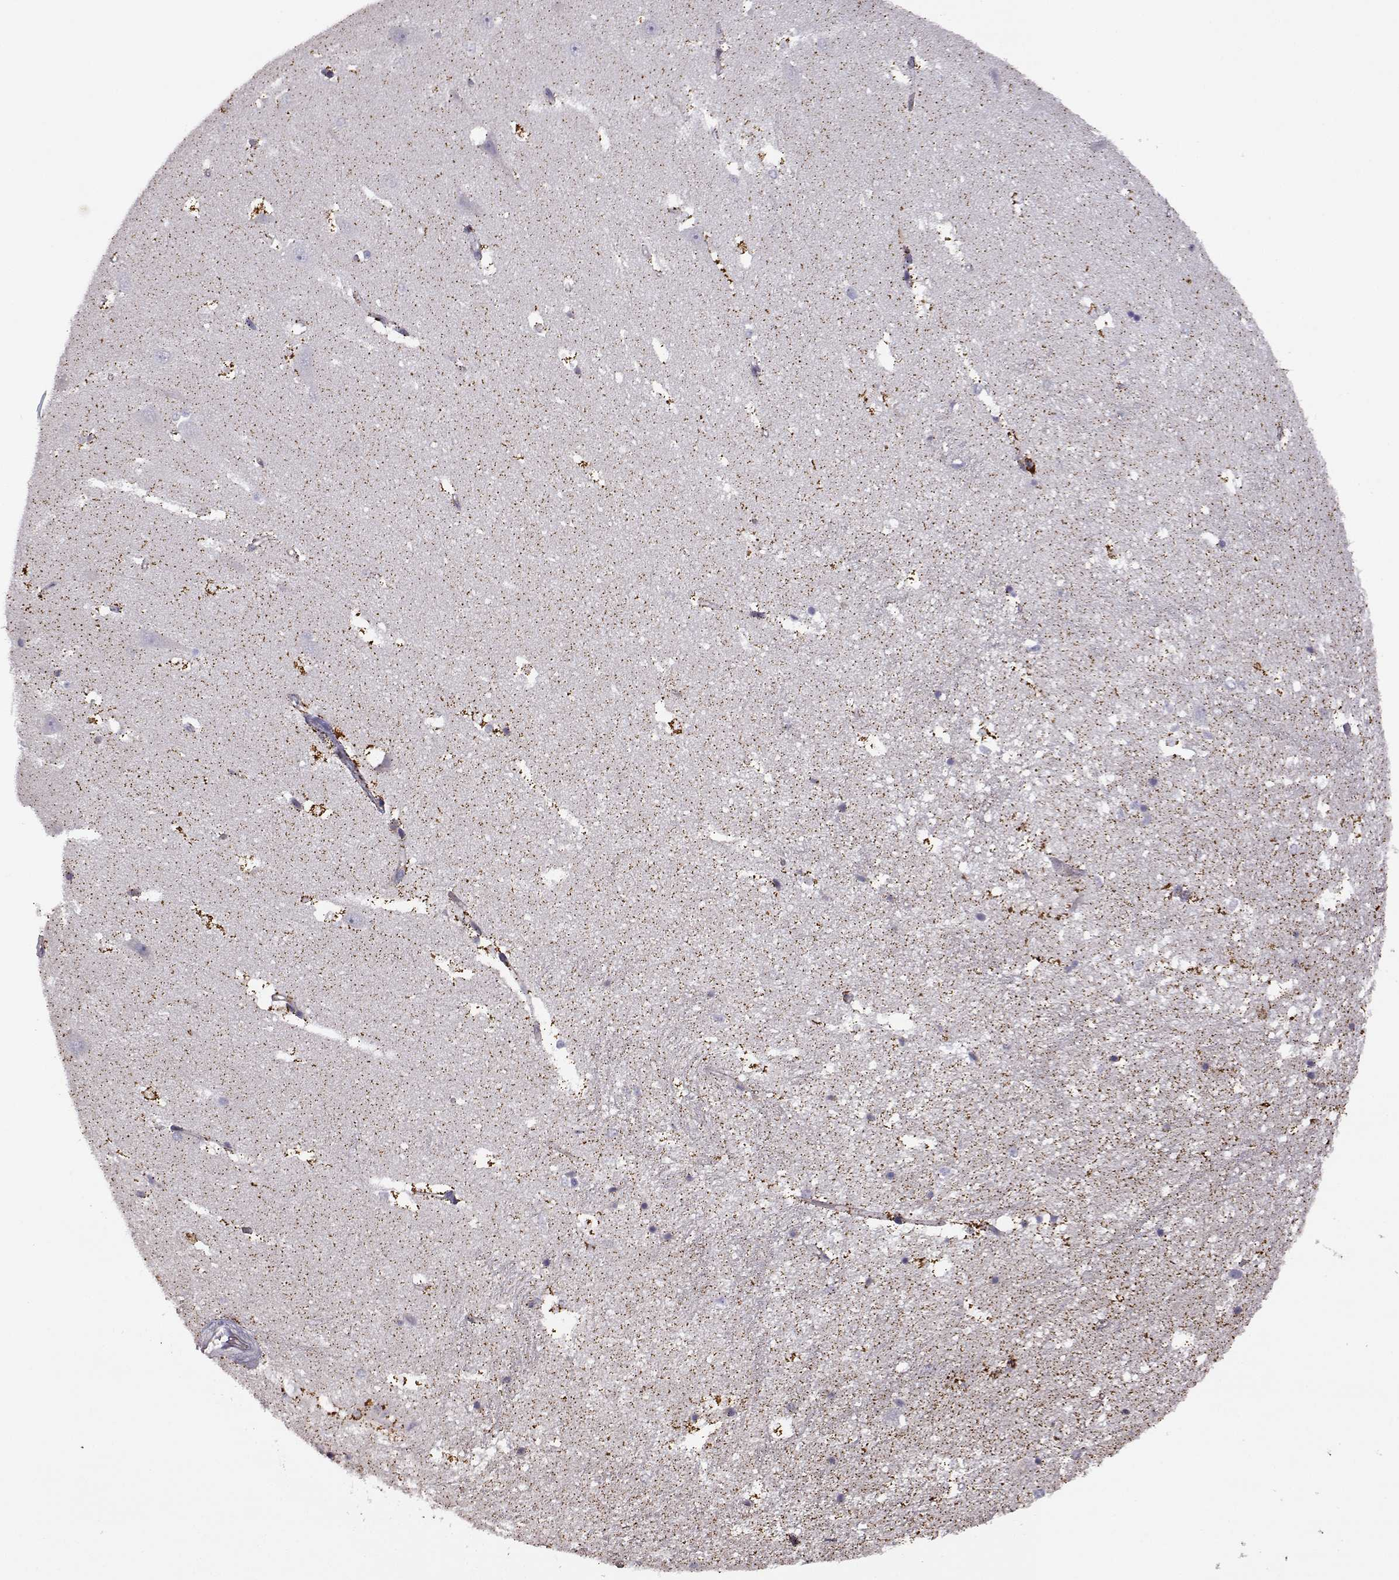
{"staining": {"intensity": "negative", "quantity": "none", "location": "none"}, "tissue": "hippocampus", "cell_type": "Glial cells", "image_type": "normal", "snomed": [{"axis": "morphology", "description": "Normal tissue, NOS"}, {"axis": "topography", "description": "Hippocampus"}], "caption": "Immunohistochemical staining of unremarkable human hippocampus demonstrates no significant positivity in glial cells. The staining is performed using DAB (3,3'-diaminobenzidine) brown chromogen with nuclei counter-stained in using hematoxylin.", "gene": "DDC", "patient": {"sex": "male", "age": 44}}